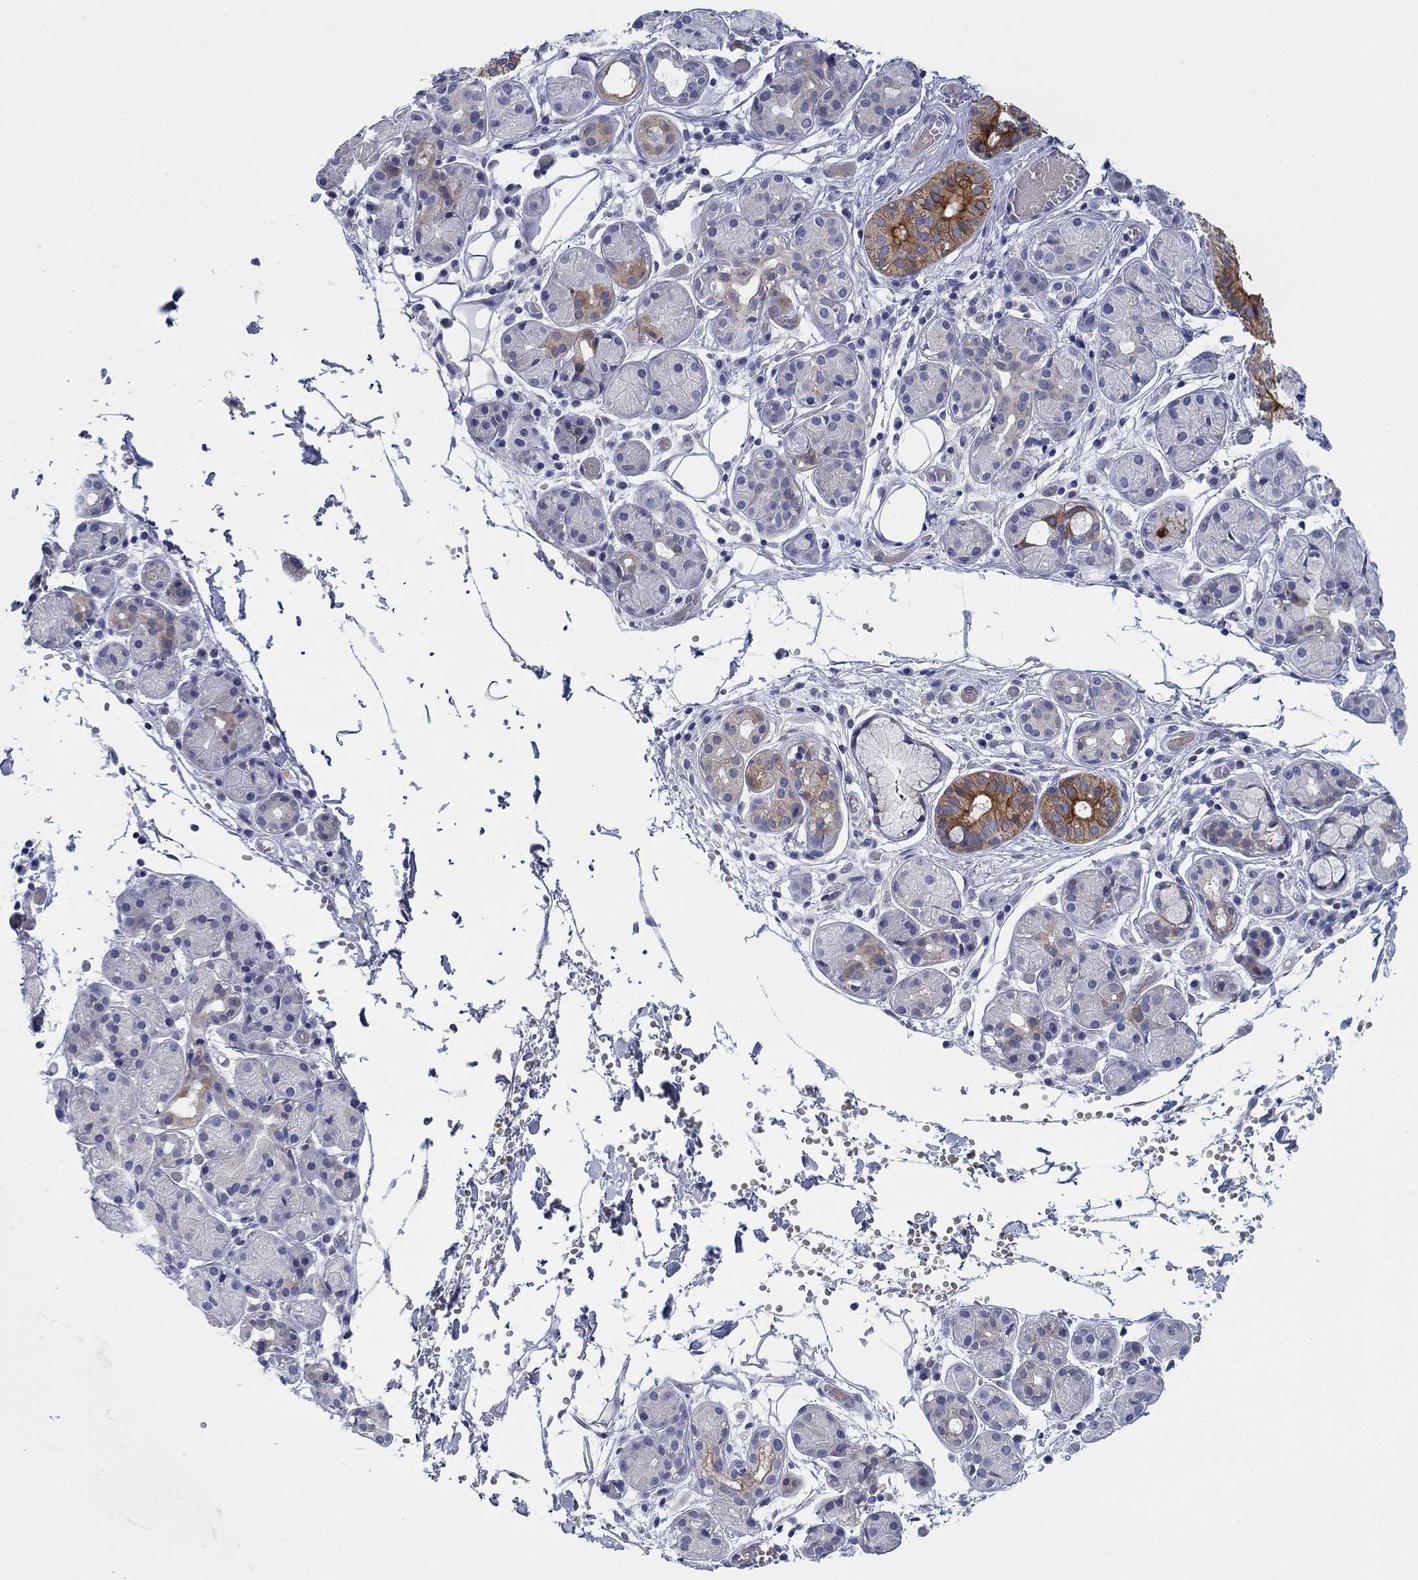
{"staining": {"intensity": "strong", "quantity": "<25%", "location": "cytoplasmic/membranous"}, "tissue": "salivary gland", "cell_type": "Glandular cells", "image_type": "normal", "snomed": [{"axis": "morphology", "description": "Normal tissue, NOS"}, {"axis": "topography", "description": "Salivary gland"}, {"axis": "topography", "description": "Peripheral nerve tissue"}], "caption": "The histopathology image displays staining of normal salivary gland, revealing strong cytoplasmic/membranous protein staining (brown color) within glandular cells. The protein is shown in brown color, while the nuclei are stained blue.", "gene": "SVEP1", "patient": {"sex": "male", "age": 71}}